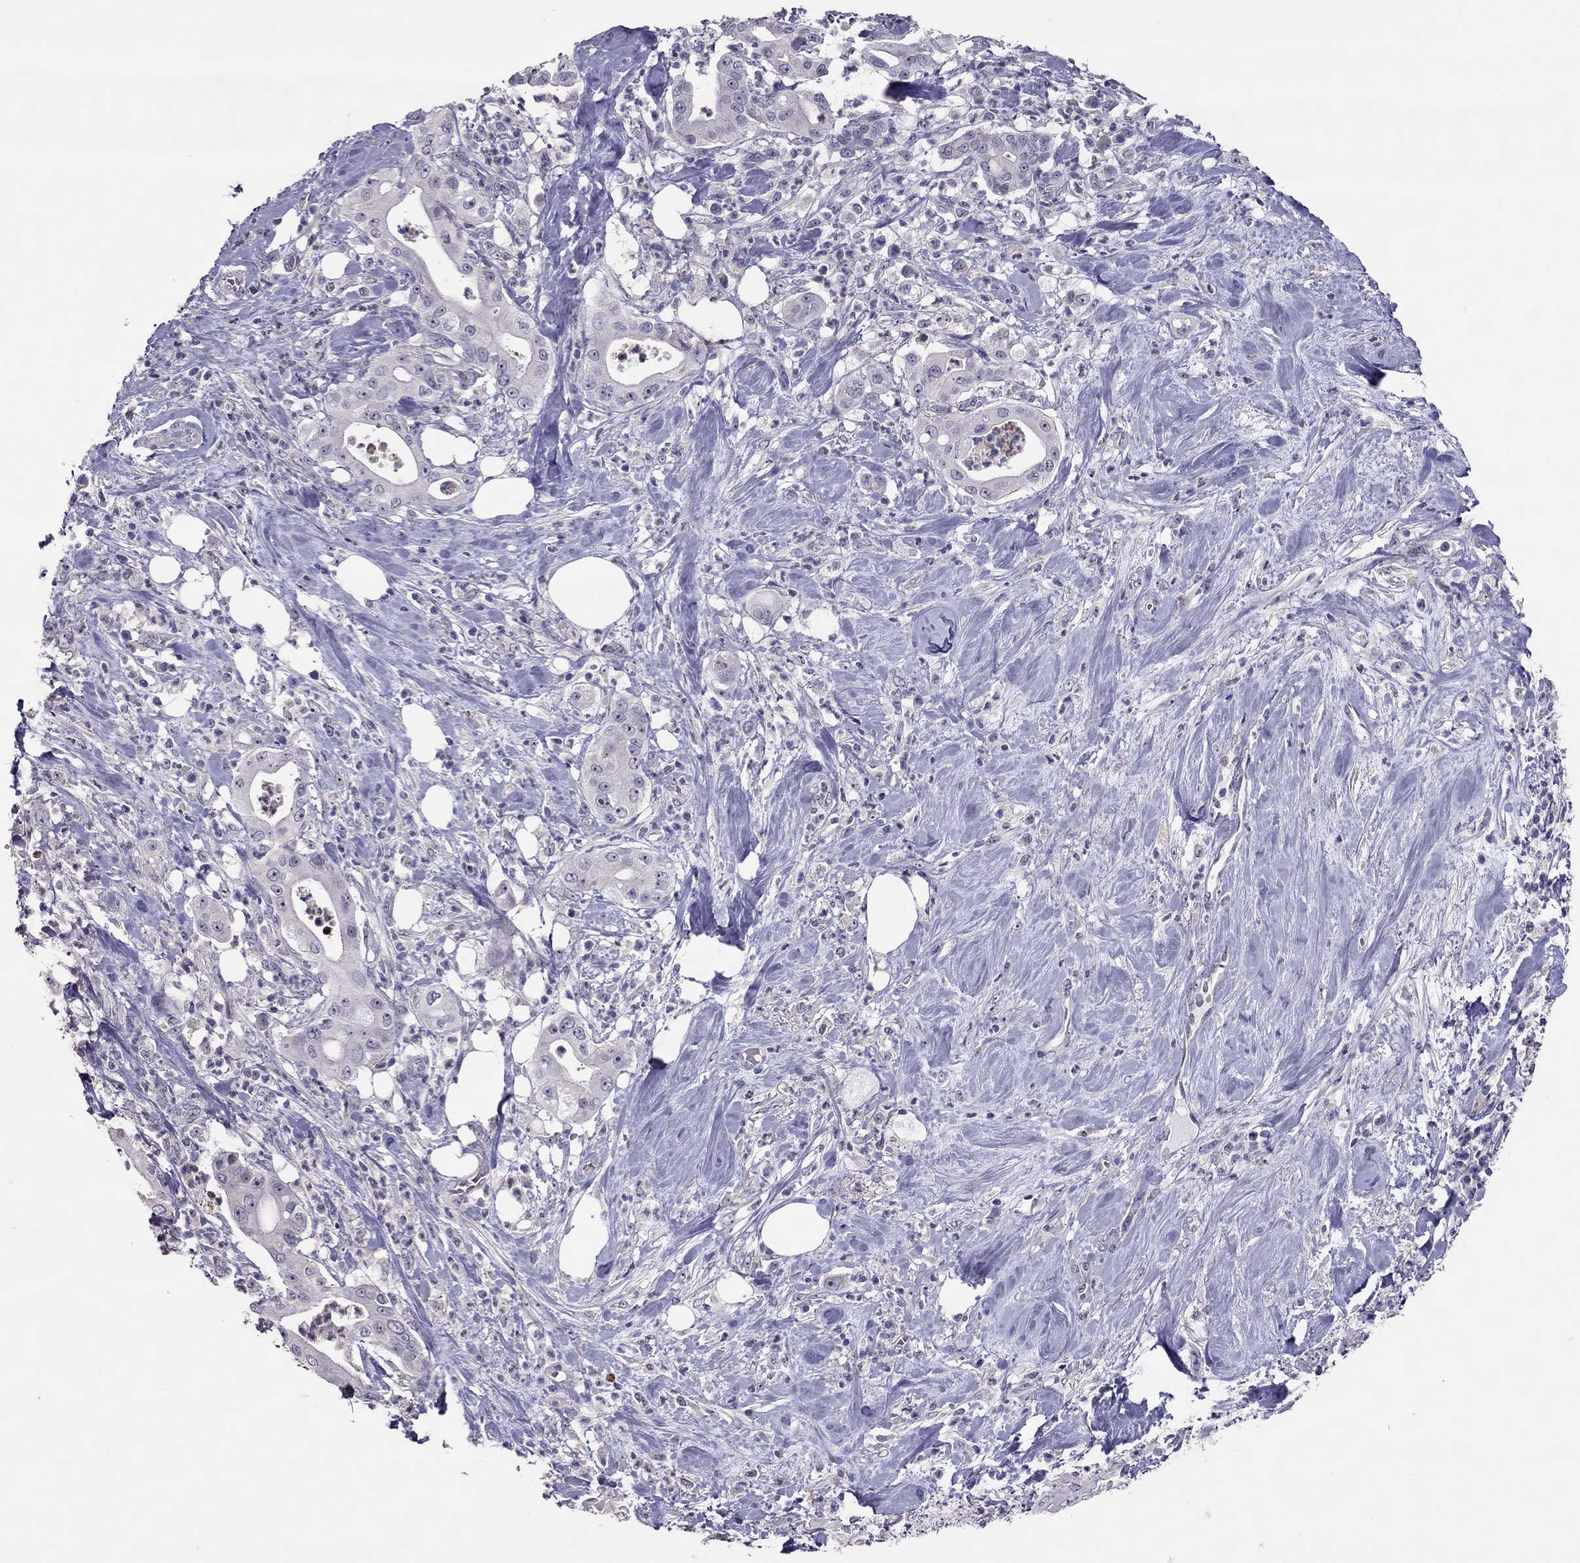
{"staining": {"intensity": "negative", "quantity": "none", "location": "none"}, "tissue": "pancreatic cancer", "cell_type": "Tumor cells", "image_type": "cancer", "snomed": [{"axis": "morphology", "description": "Adenocarcinoma, NOS"}, {"axis": "topography", "description": "Pancreas"}], "caption": "Tumor cells show no significant staining in pancreatic adenocarcinoma.", "gene": "LRRC46", "patient": {"sex": "male", "age": 71}}